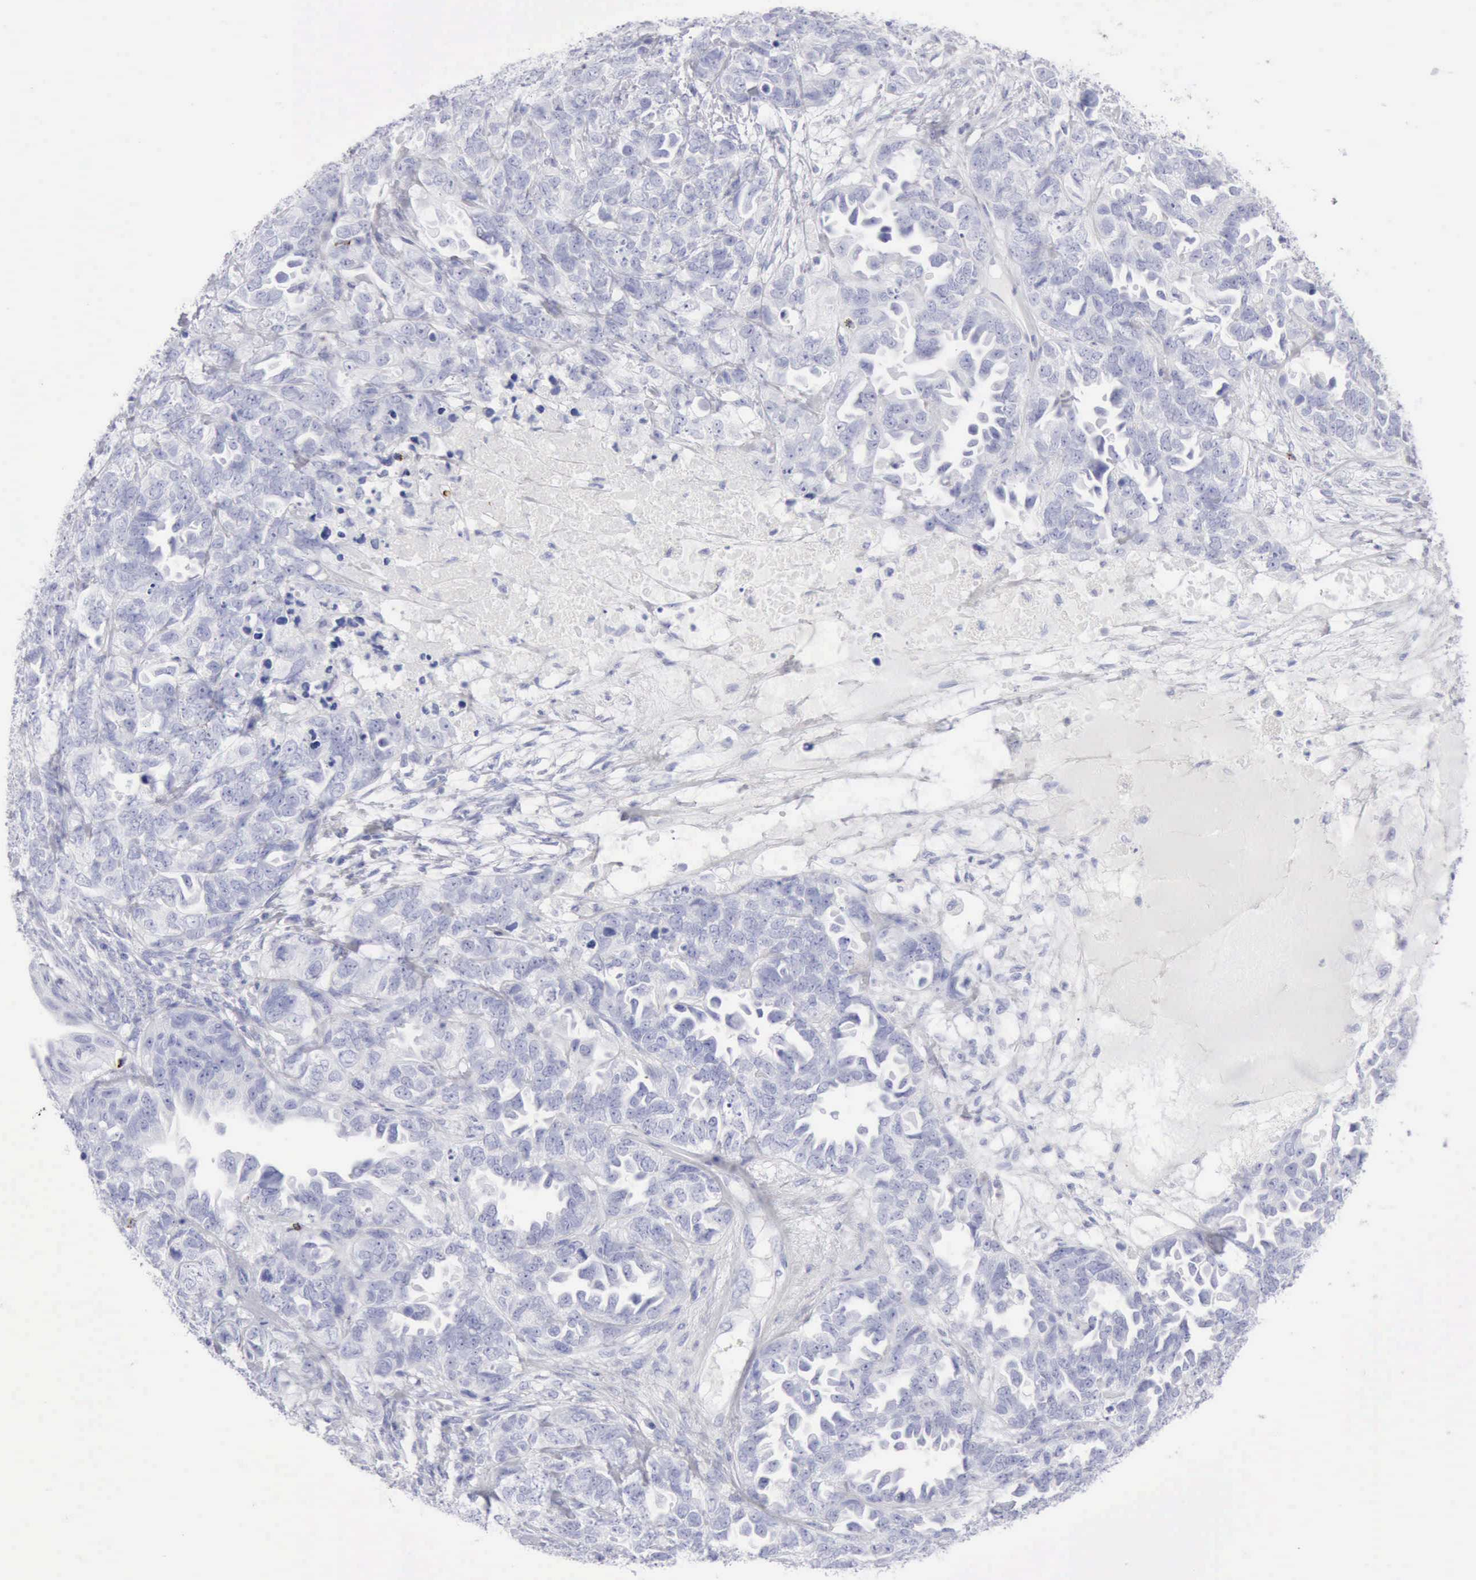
{"staining": {"intensity": "negative", "quantity": "none", "location": "none"}, "tissue": "ovarian cancer", "cell_type": "Tumor cells", "image_type": "cancer", "snomed": [{"axis": "morphology", "description": "Cystadenocarcinoma, serous, NOS"}, {"axis": "topography", "description": "Ovary"}], "caption": "Ovarian cancer stained for a protein using immunohistochemistry (IHC) reveals no positivity tumor cells.", "gene": "GZMB", "patient": {"sex": "female", "age": 82}}